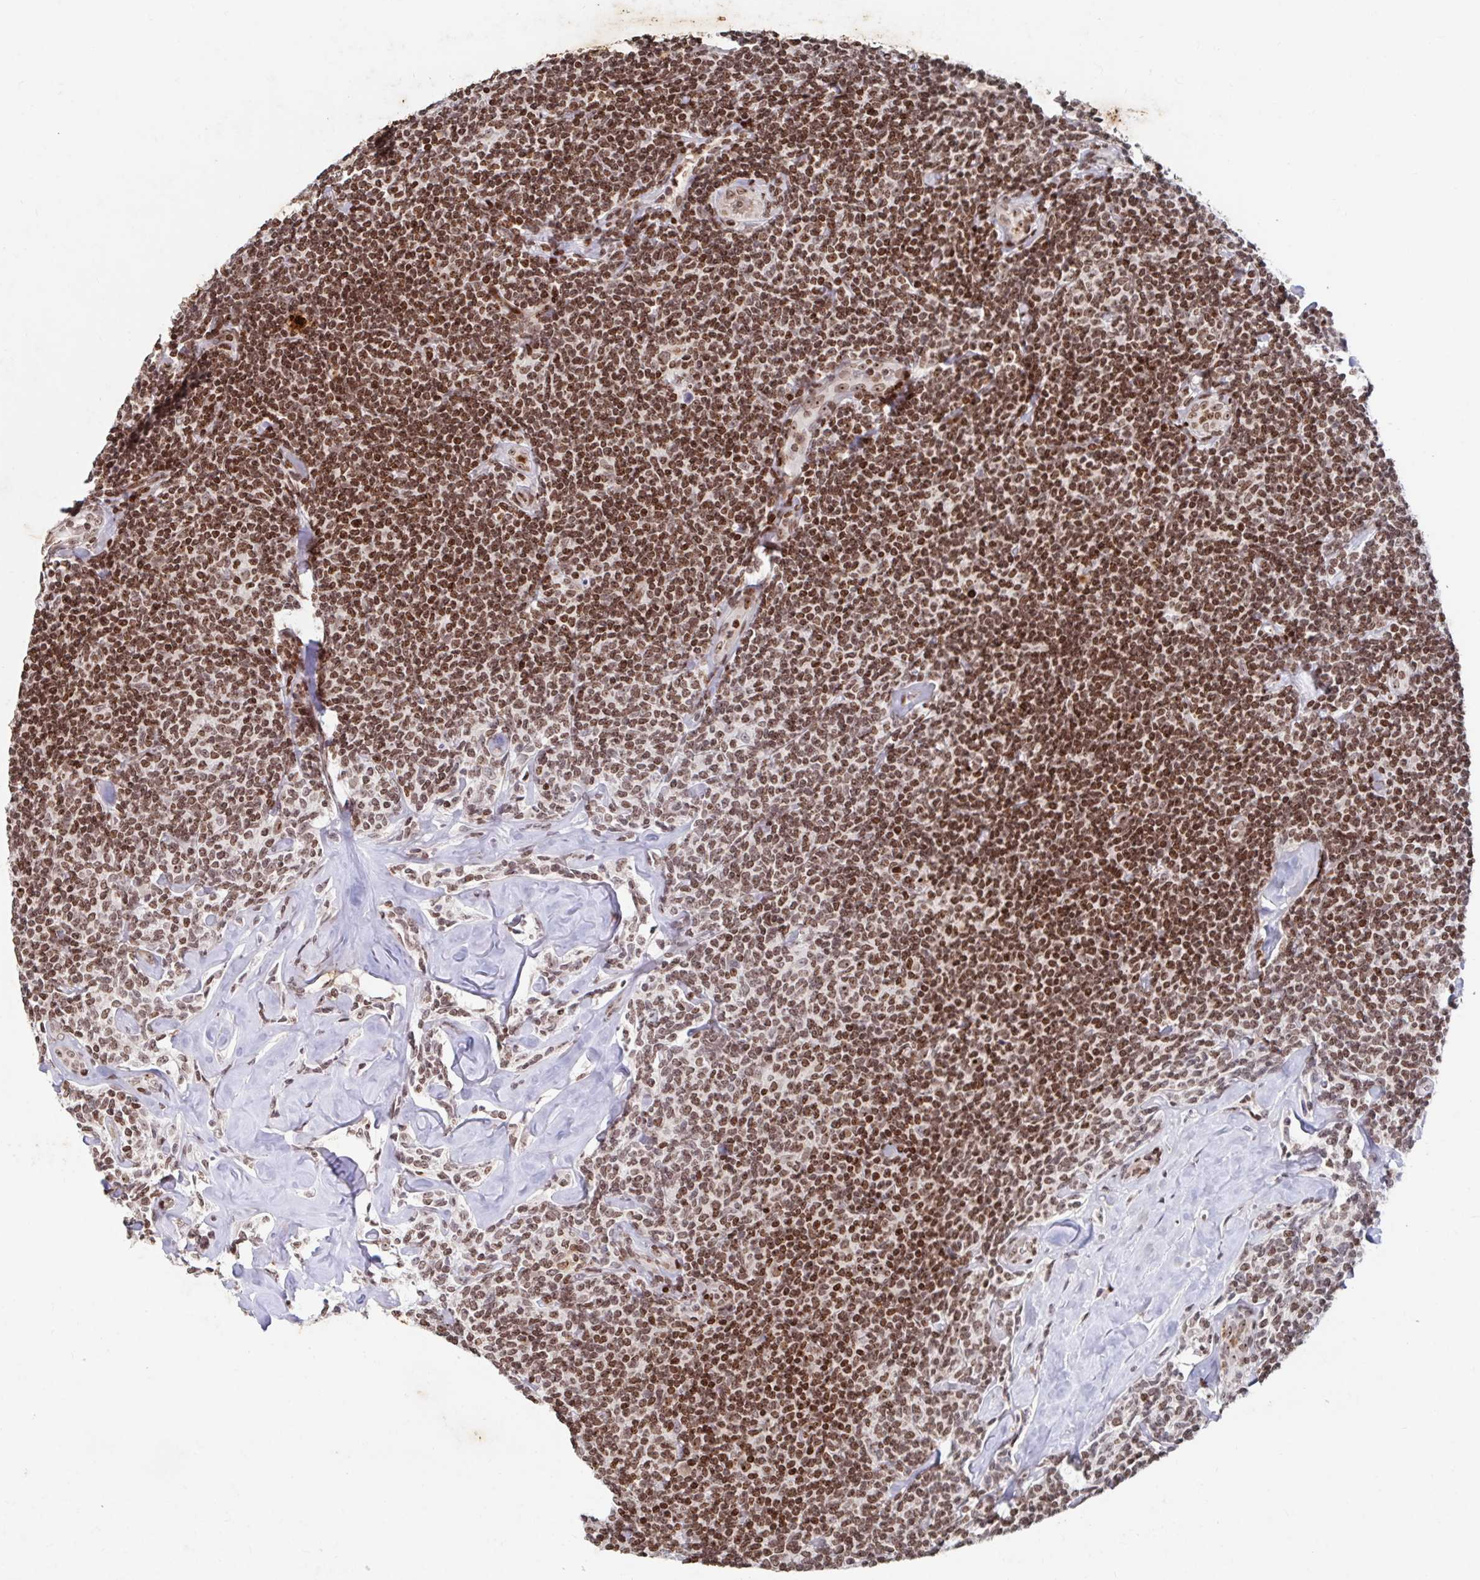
{"staining": {"intensity": "strong", "quantity": ">75%", "location": "nuclear"}, "tissue": "lymphoma", "cell_type": "Tumor cells", "image_type": "cancer", "snomed": [{"axis": "morphology", "description": "Malignant lymphoma, non-Hodgkin's type, Low grade"}, {"axis": "topography", "description": "Lymph node"}], "caption": "Tumor cells show strong nuclear staining in approximately >75% of cells in low-grade malignant lymphoma, non-Hodgkin's type.", "gene": "C19orf53", "patient": {"sex": "female", "age": 56}}